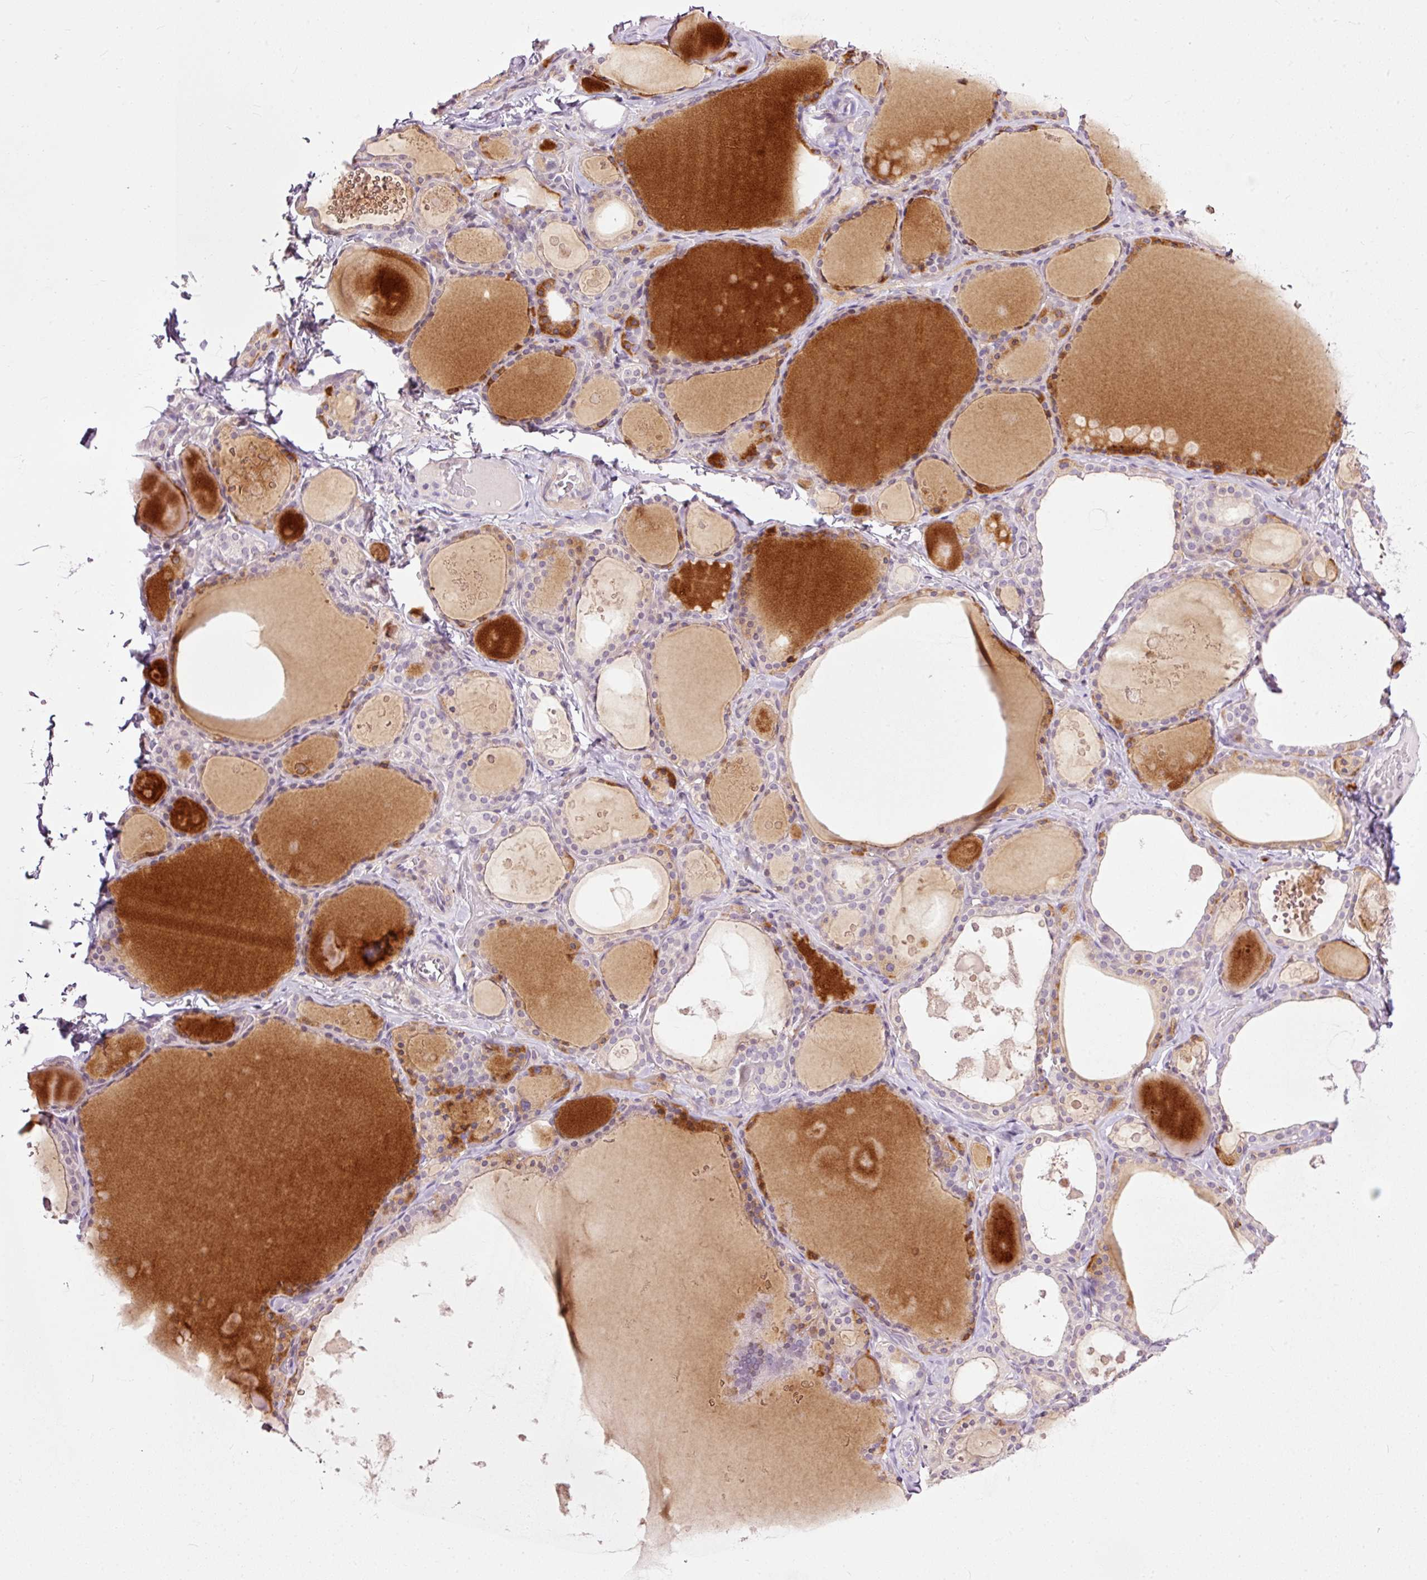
{"staining": {"intensity": "moderate", "quantity": "<25%", "location": "cytoplasmic/membranous,nuclear"}, "tissue": "thyroid gland", "cell_type": "Glandular cells", "image_type": "normal", "snomed": [{"axis": "morphology", "description": "Normal tissue, NOS"}, {"axis": "topography", "description": "Thyroid gland"}], "caption": "The histopathology image reveals immunohistochemical staining of benign thyroid gland. There is moderate cytoplasmic/membranous,nuclear positivity is present in approximately <25% of glandular cells.", "gene": "FCRL4", "patient": {"sex": "male", "age": 56}}